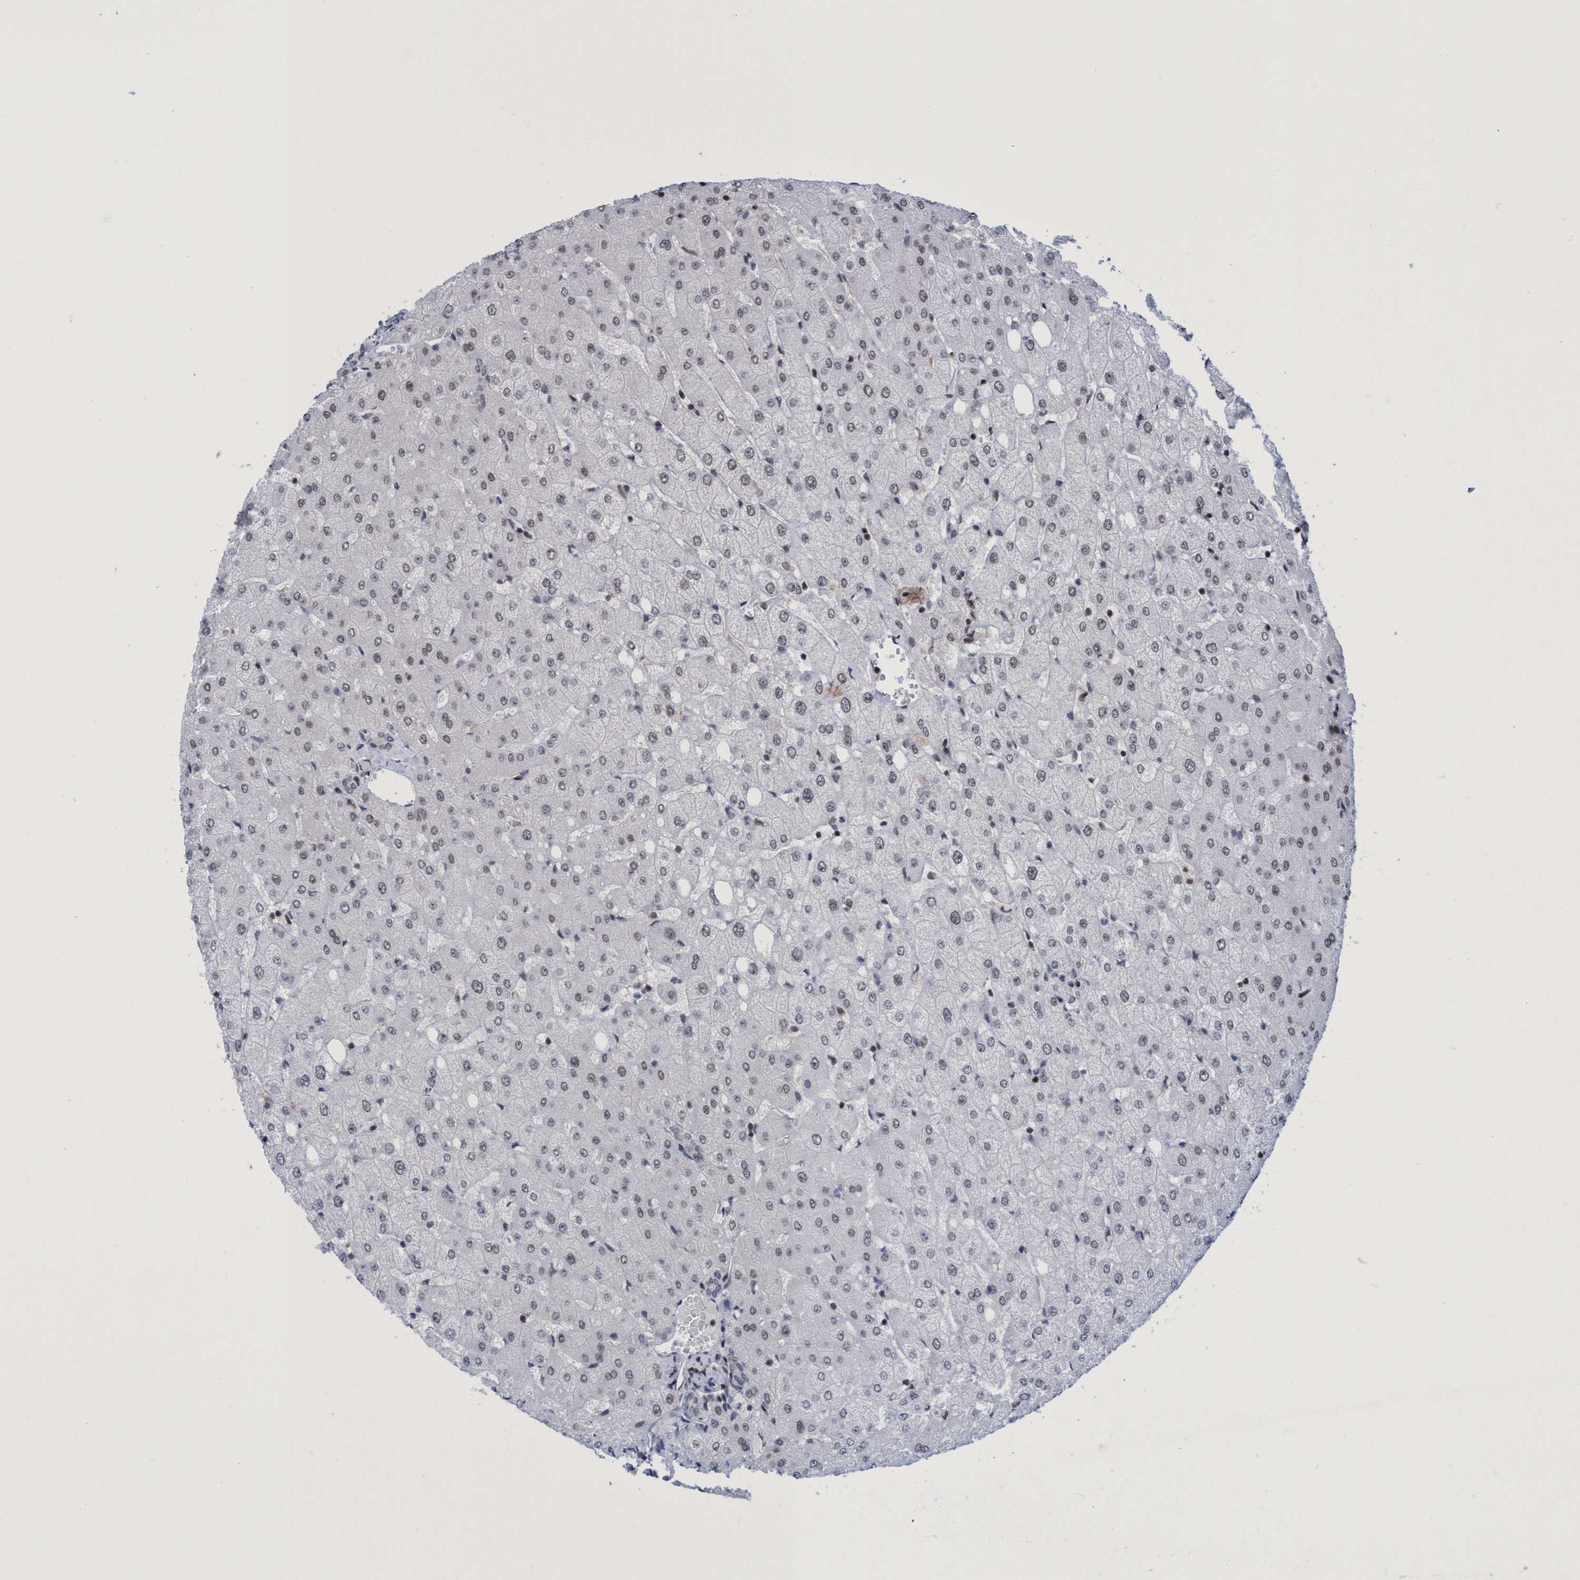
{"staining": {"intensity": "negative", "quantity": "none", "location": "none"}, "tissue": "liver", "cell_type": "Cholangiocytes", "image_type": "normal", "snomed": [{"axis": "morphology", "description": "Normal tissue, NOS"}, {"axis": "topography", "description": "Liver"}], "caption": "Histopathology image shows no protein staining in cholangiocytes of normal liver. The staining is performed using DAB brown chromogen with nuclei counter-stained in using hematoxylin.", "gene": "C9orf78", "patient": {"sex": "female", "age": 54}}